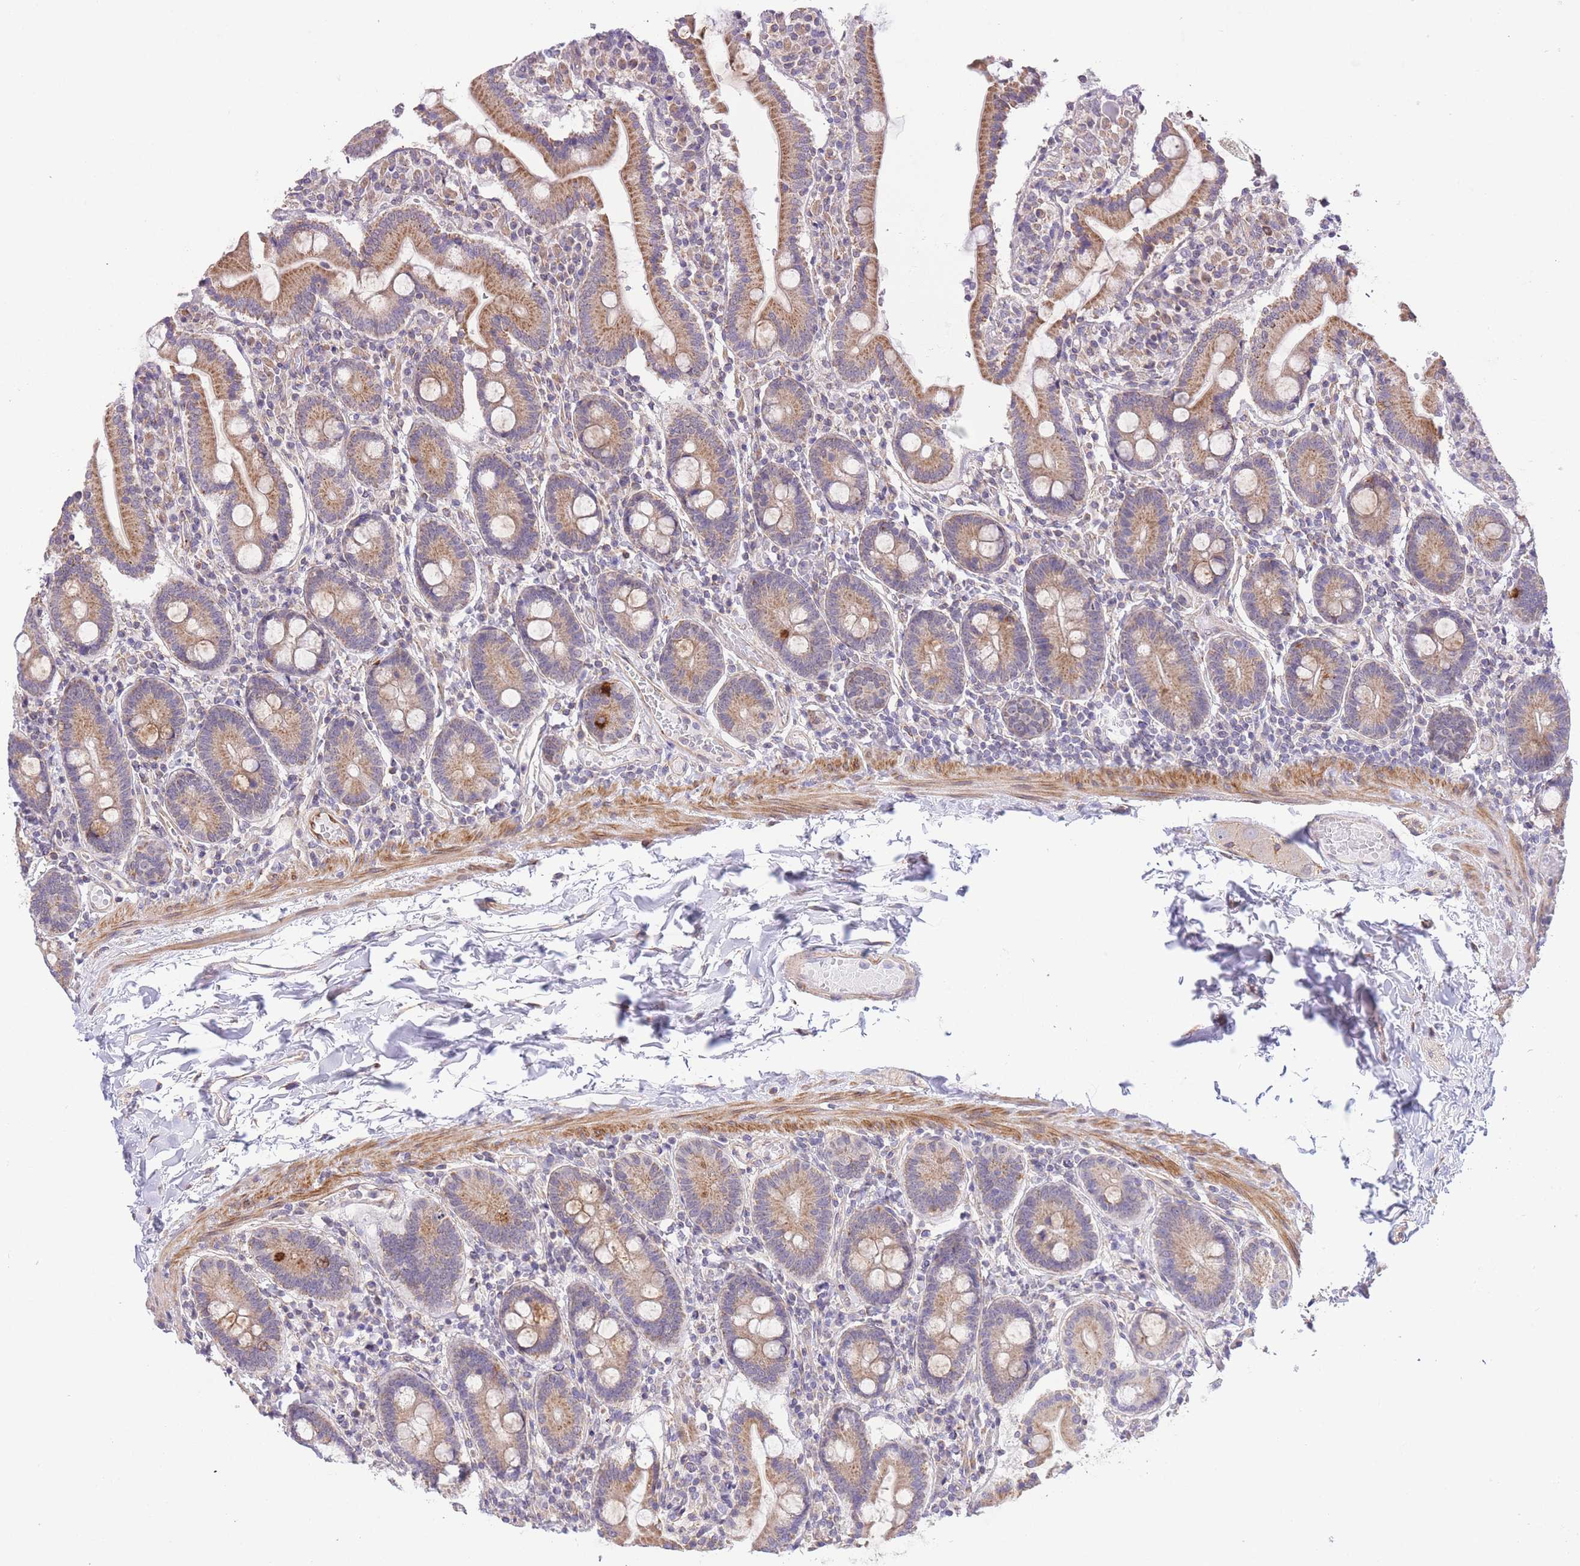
{"staining": {"intensity": "moderate", "quantity": ">75%", "location": "cytoplasmic/membranous"}, "tissue": "duodenum", "cell_type": "Glandular cells", "image_type": "normal", "snomed": [{"axis": "morphology", "description": "Normal tissue, NOS"}, {"axis": "topography", "description": "Duodenum"}], "caption": "Immunohistochemical staining of unremarkable human duodenum reveals medium levels of moderate cytoplasmic/membranous expression in approximately >75% of glandular cells. (DAB IHC, brown staining for protein, blue staining for nuclei).", "gene": "CTBP1", "patient": {"sex": "male", "age": 55}}